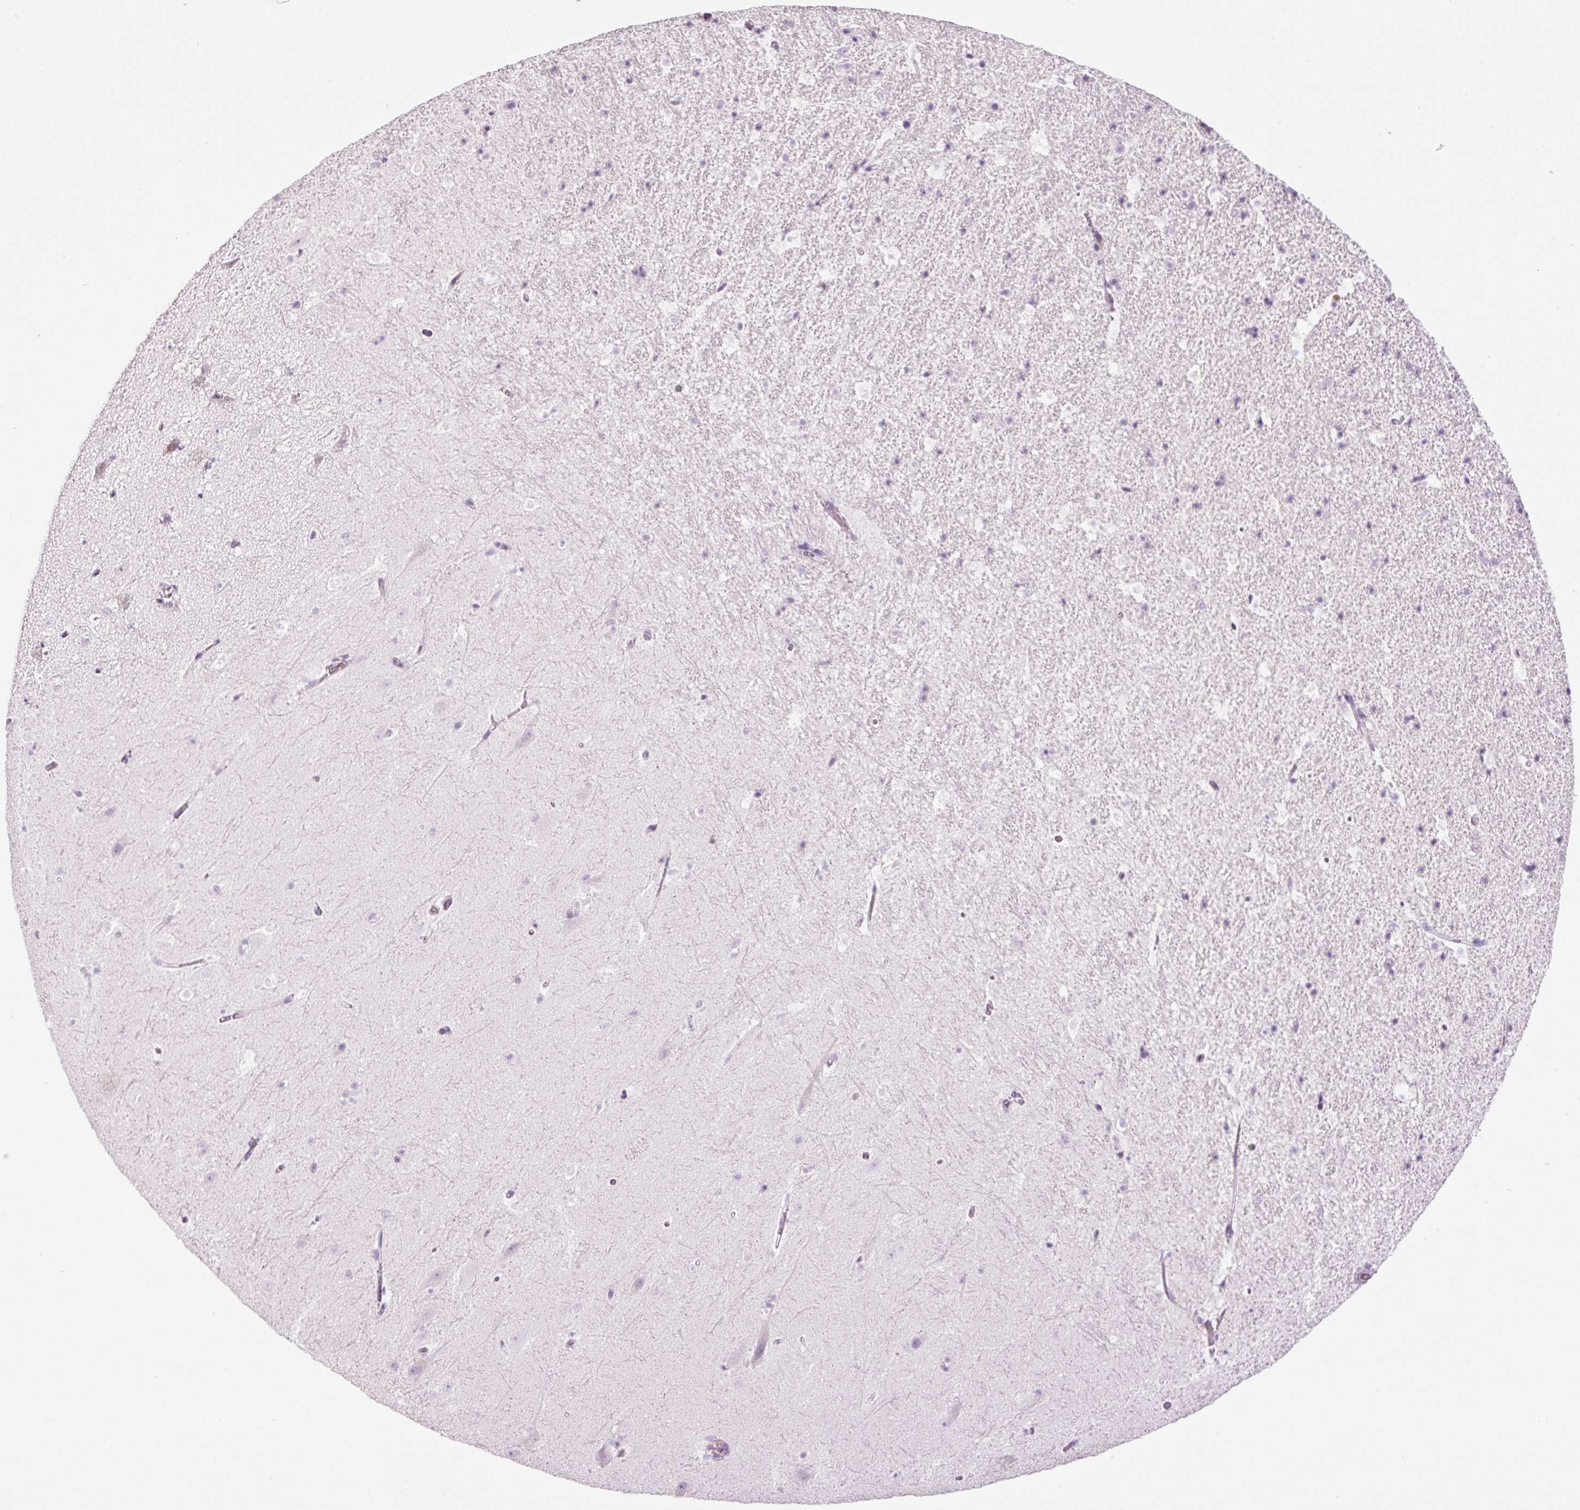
{"staining": {"intensity": "negative", "quantity": "none", "location": "none"}, "tissue": "hippocampus", "cell_type": "Glial cells", "image_type": "normal", "snomed": [{"axis": "morphology", "description": "Normal tissue, NOS"}, {"axis": "topography", "description": "Hippocampus"}], "caption": "The image shows no significant expression in glial cells of hippocampus. (Stains: DAB (3,3'-diaminobenzidine) immunohistochemistry with hematoxylin counter stain, Microscopy: brightfield microscopy at high magnification).", "gene": "KLF1", "patient": {"sex": "male", "age": 37}}